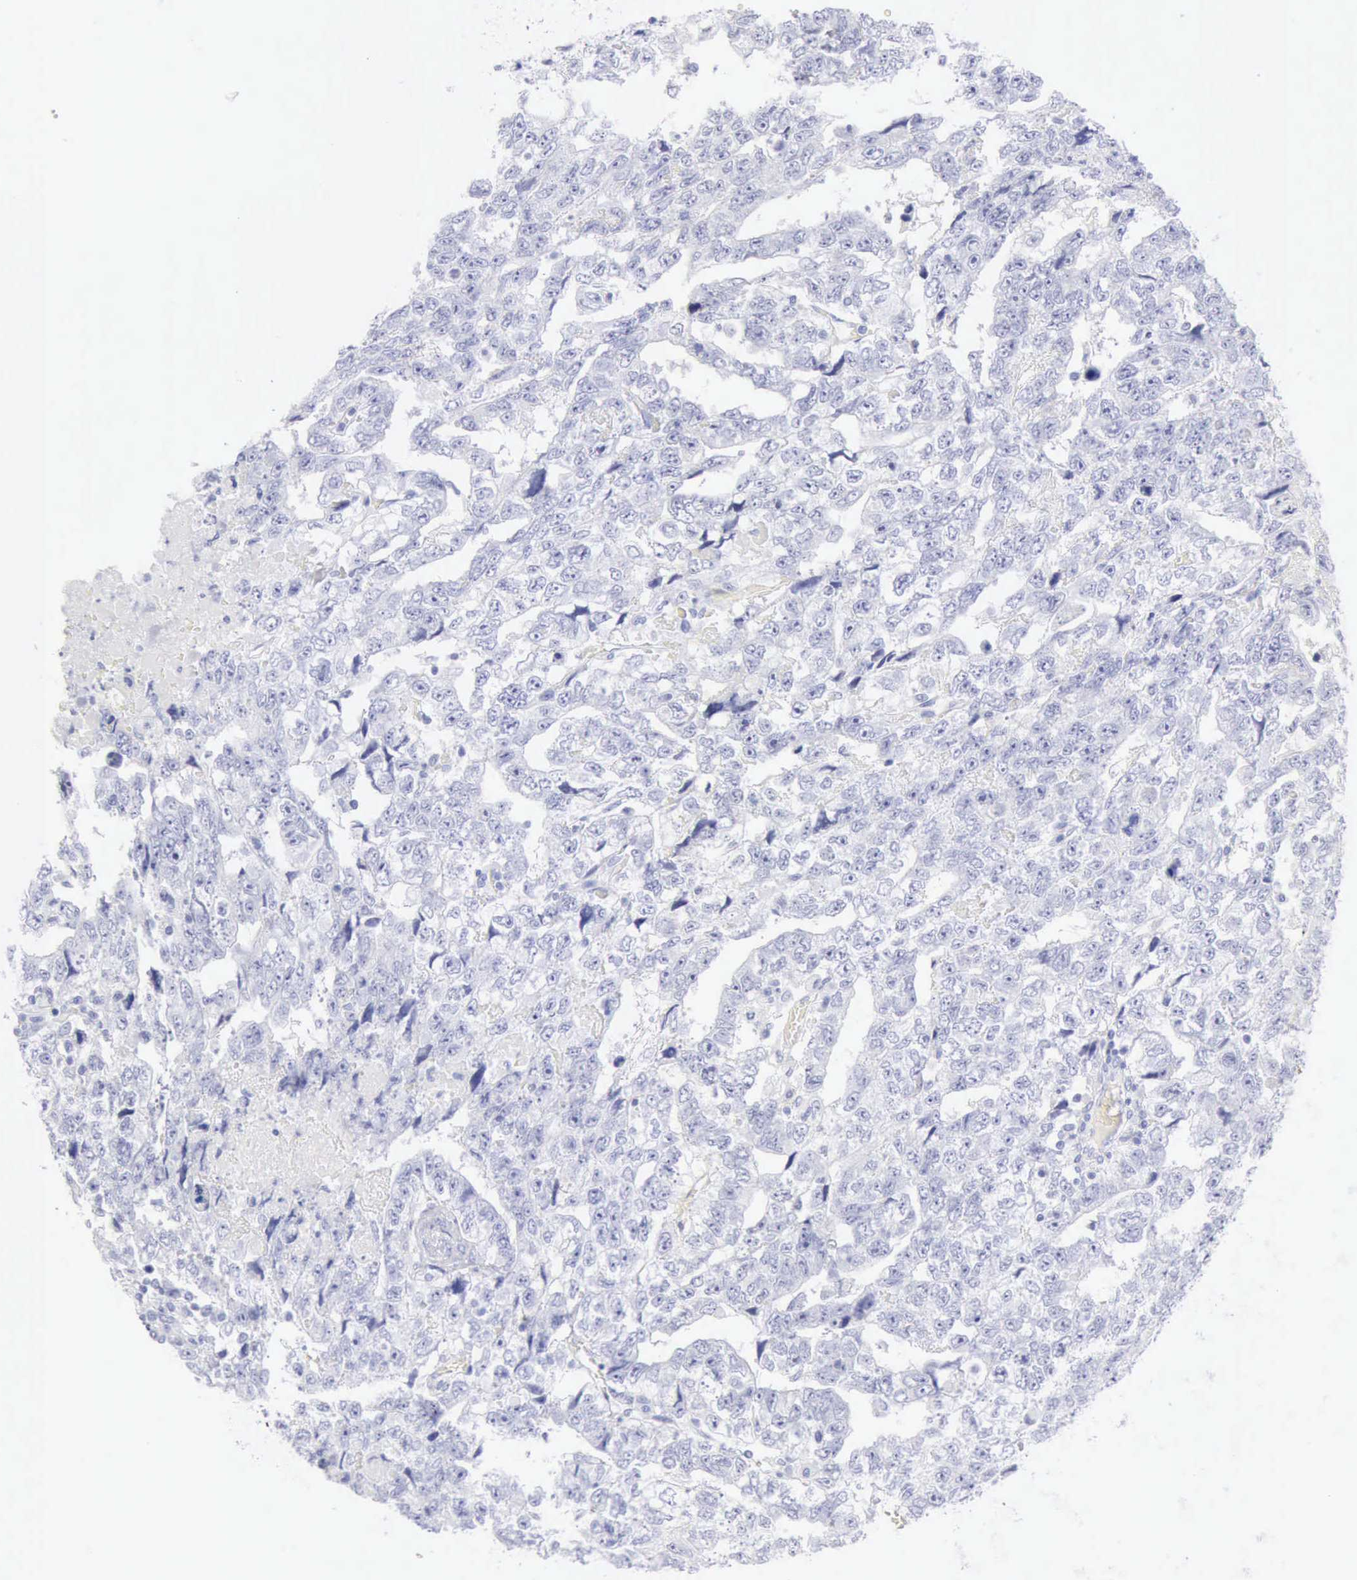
{"staining": {"intensity": "negative", "quantity": "none", "location": "none"}, "tissue": "testis cancer", "cell_type": "Tumor cells", "image_type": "cancer", "snomed": [{"axis": "morphology", "description": "Carcinoma, Embryonal, NOS"}, {"axis": "topography", "description": "Testis"}], "caption": "IHC photomicrograph of neoplastic tissue: human testis cancer stained with DAB (3,3'-diaminobenzidine) exhibits no significant protein staining in tumor cells.", "gene": "KRT10", "patient": {"sex": "male", "age": 36}}